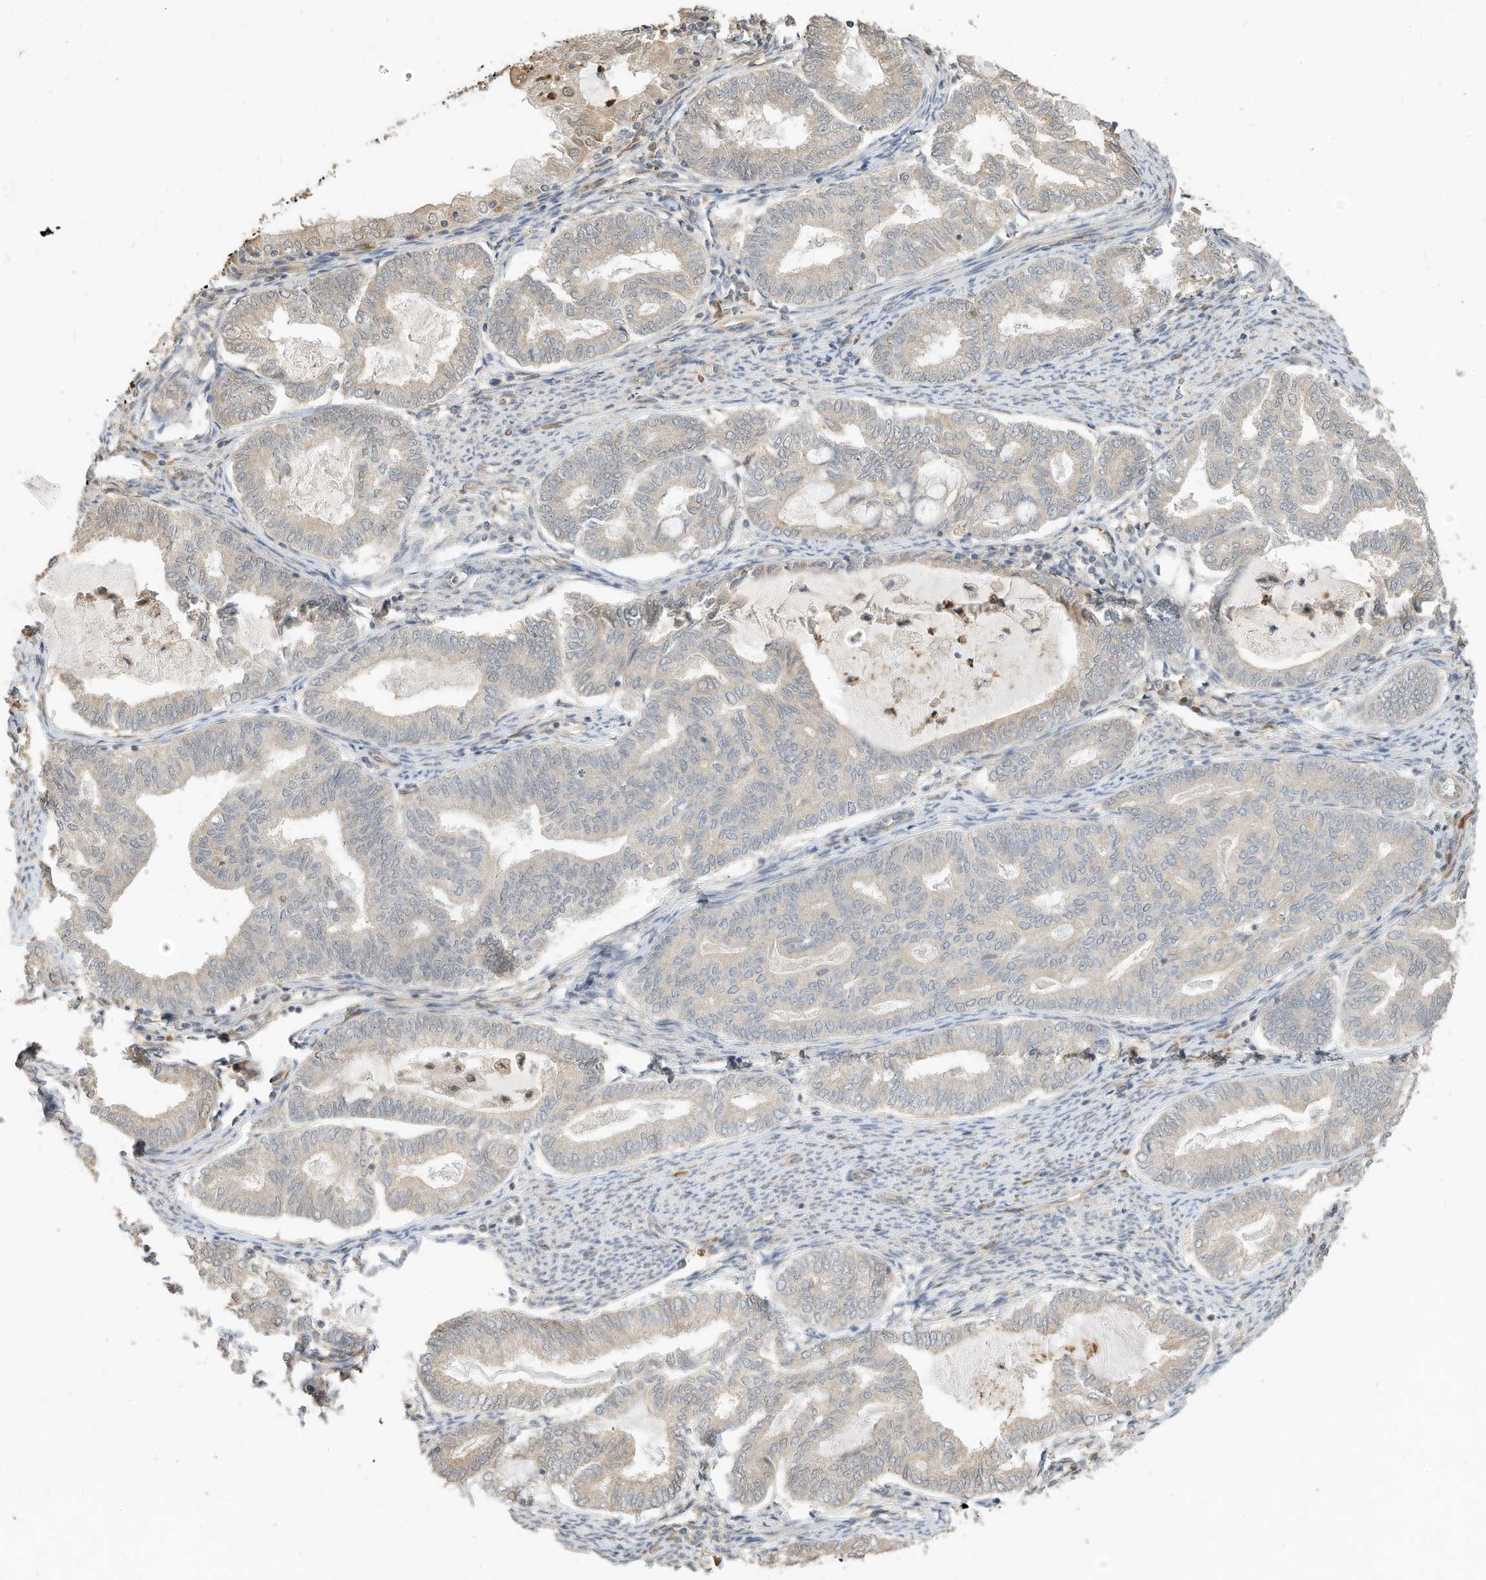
{"staining": {"intensity": "negative", "quantity": "none", "location": "none"}, "tissue": "endometrial cancer", "cell_type": "Tumor cells", "image_type": "cancer", "snomed": [{"axis": "morphology", "description": "Adenocarcinoma, NOS"}, {"axis": "topography", "description": "Endometrium"}], "caption": "Endometrial adenocarcinoma was stained to show a protein in brown. There is no significant positivity in tumor cells.", "gene": "OFD1", "patient": {"sex": "female", "age": 79}}